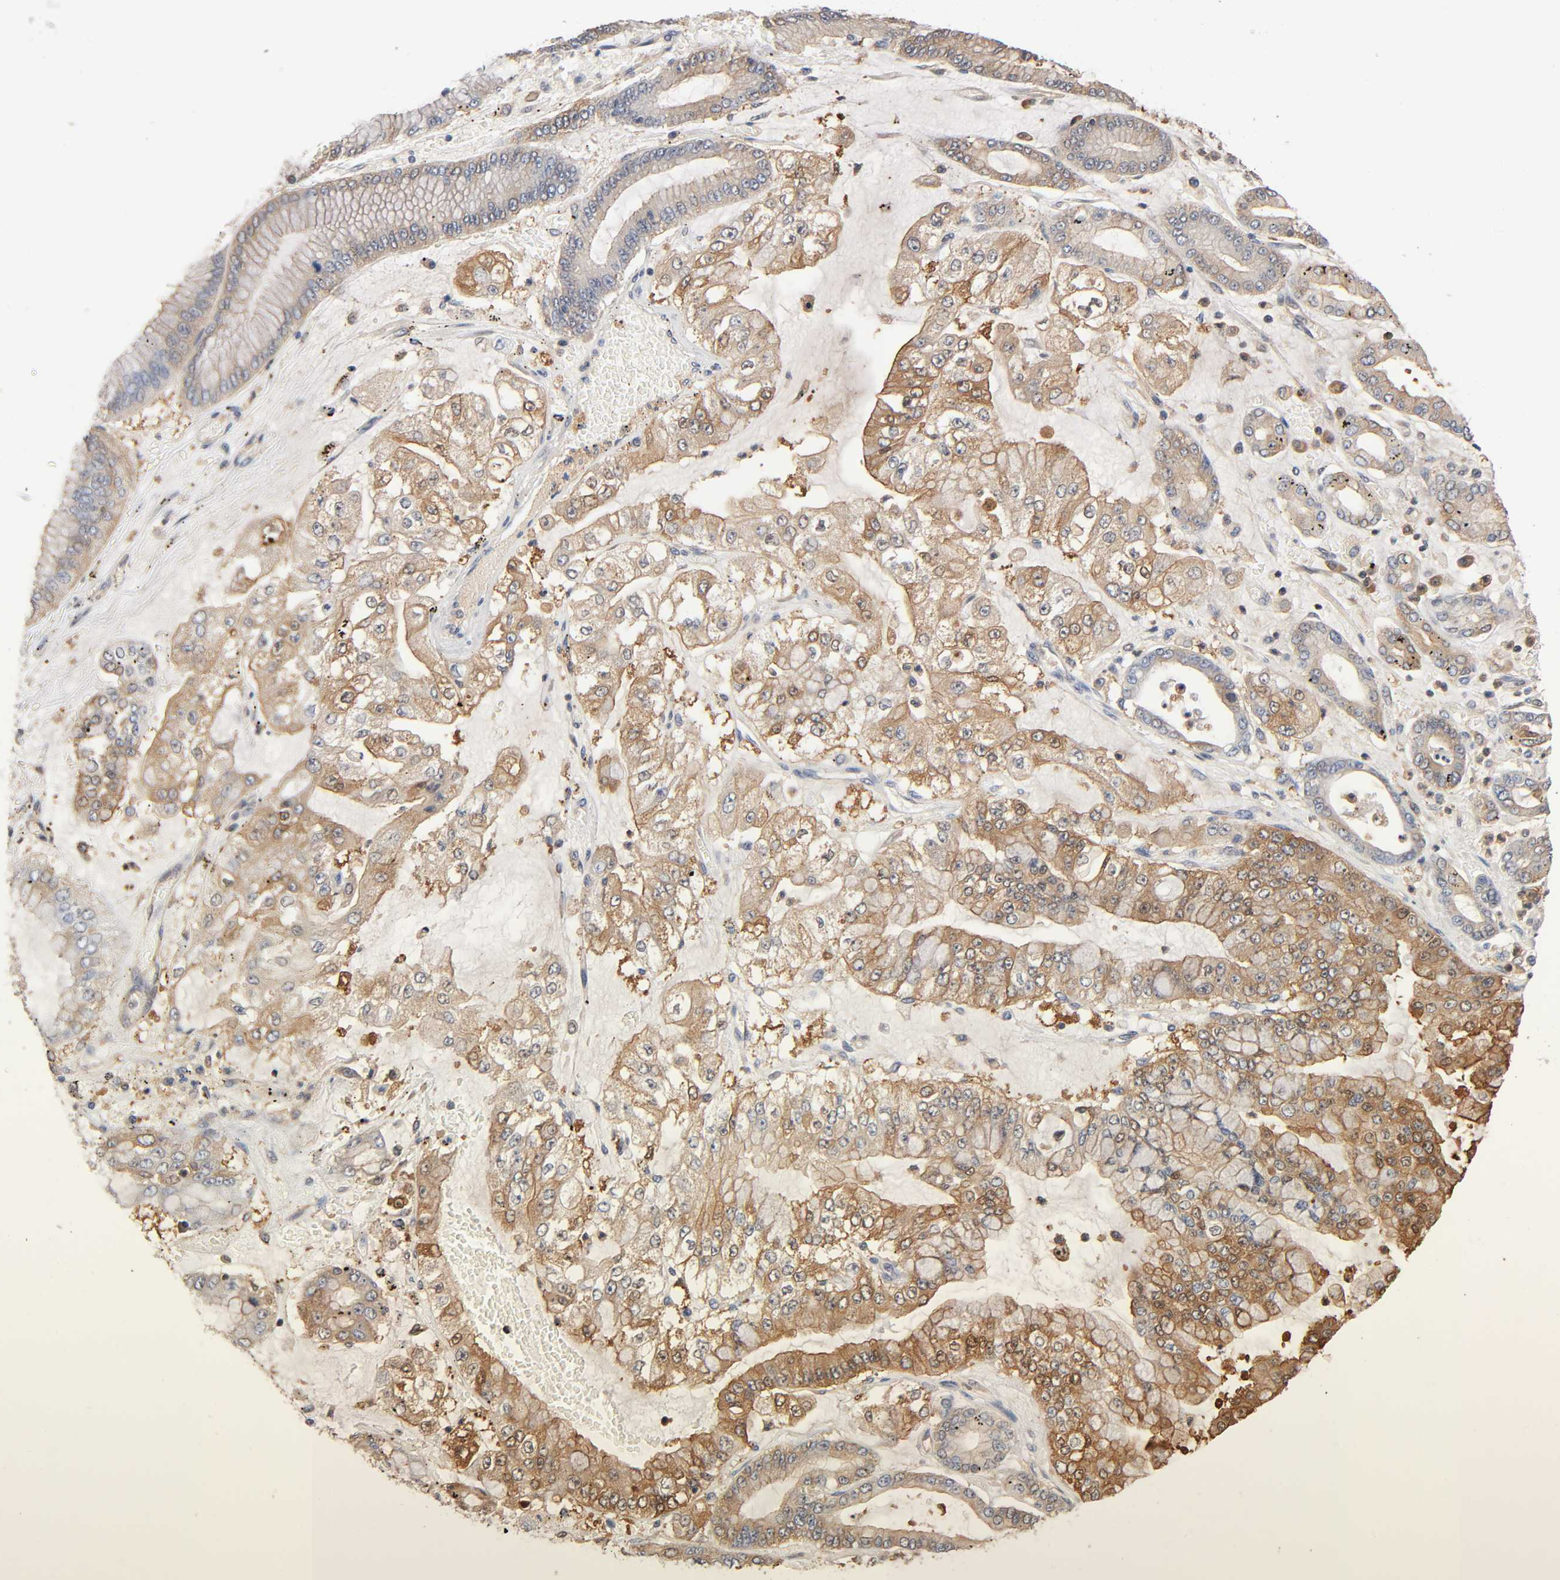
{"staining": {"intensity": "moderate", "quantity": ">75%", "location": "cytoplasmic/membranous"}, "tissue": "stomach cancer", "cell_type": "Tumor cells", "image_type": "cancer", "snomed": [{"axis": "morphology", "description": "Normal tissue, NOS"}, {"axis": "morphology", "description": "Adenocarcinoma, NOS"}, {"axis": "topography", "description": "Stomach, upper"}, {"axis": "topography", "description": "Stomach"}], "caption": "Stomach adenocarcinoma was stained to show a protein in brown. There is medium levels of moderate cytoplasmic/membranous staining in approximately >75% of tumor cells. (Brightfield microscopy of DAB IHC at high magnification).", "gene": "ALDOA", "patient": {"sex": "male", "age": 76}}